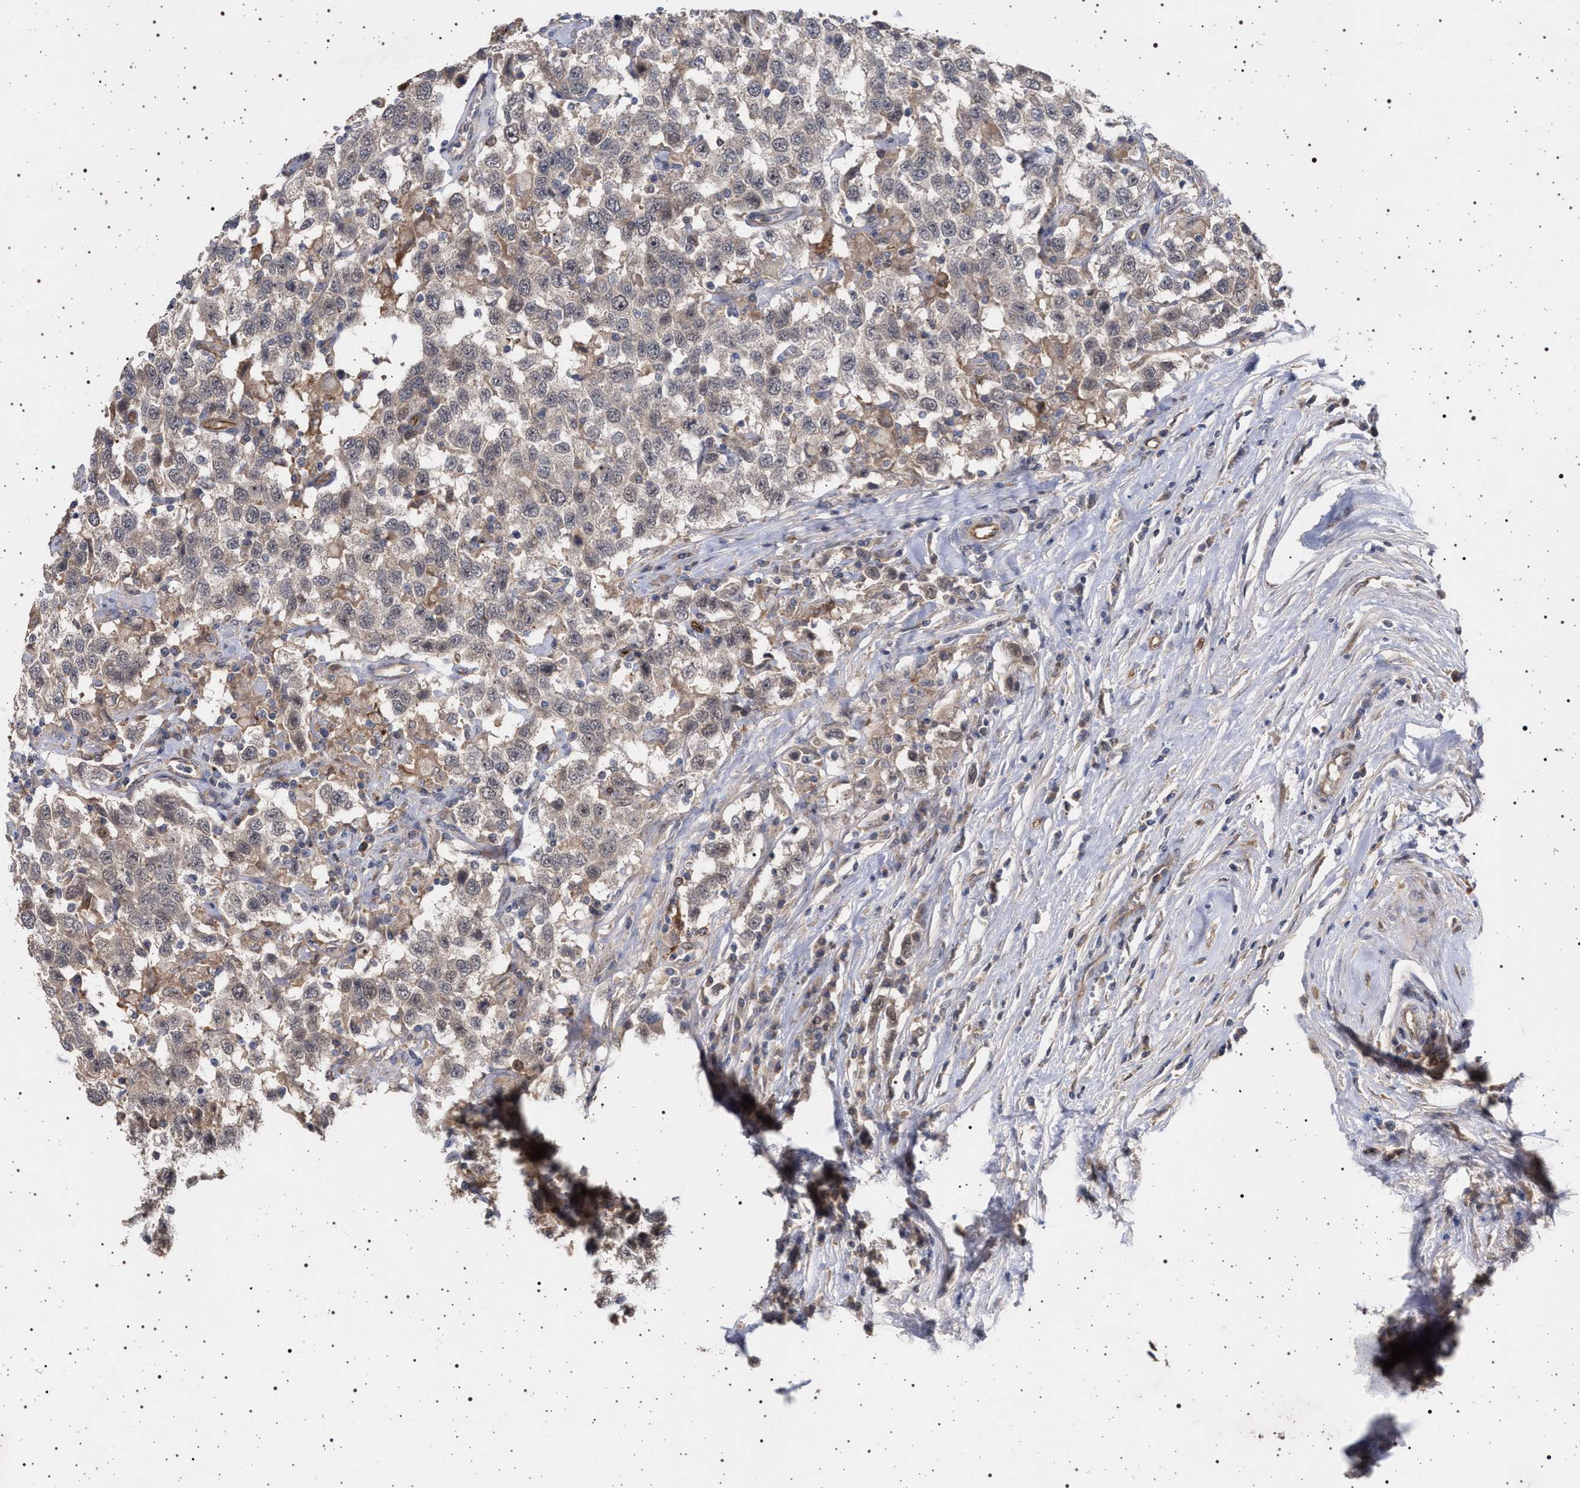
{"staining": {"intensity": "weak", "quantity": ">75%", "location": "cytoplasmic/membranous"}, "tissue": "testis cancer", "cell_type": "Tumor cells", "image_type": "cancer", "snomed": [{"axis": "morphology", "description": "Seminoma, NOS"}, {"axis": "topography", "description": "Testis"}], "caption": "Testis cancer stained for a protein (brown) demonstrates weak cytoplasmic/membranous positive staining in about >75% of tumor cells.", "gene": "RBM48", "patient": {"sex": "male", "age": 41}}